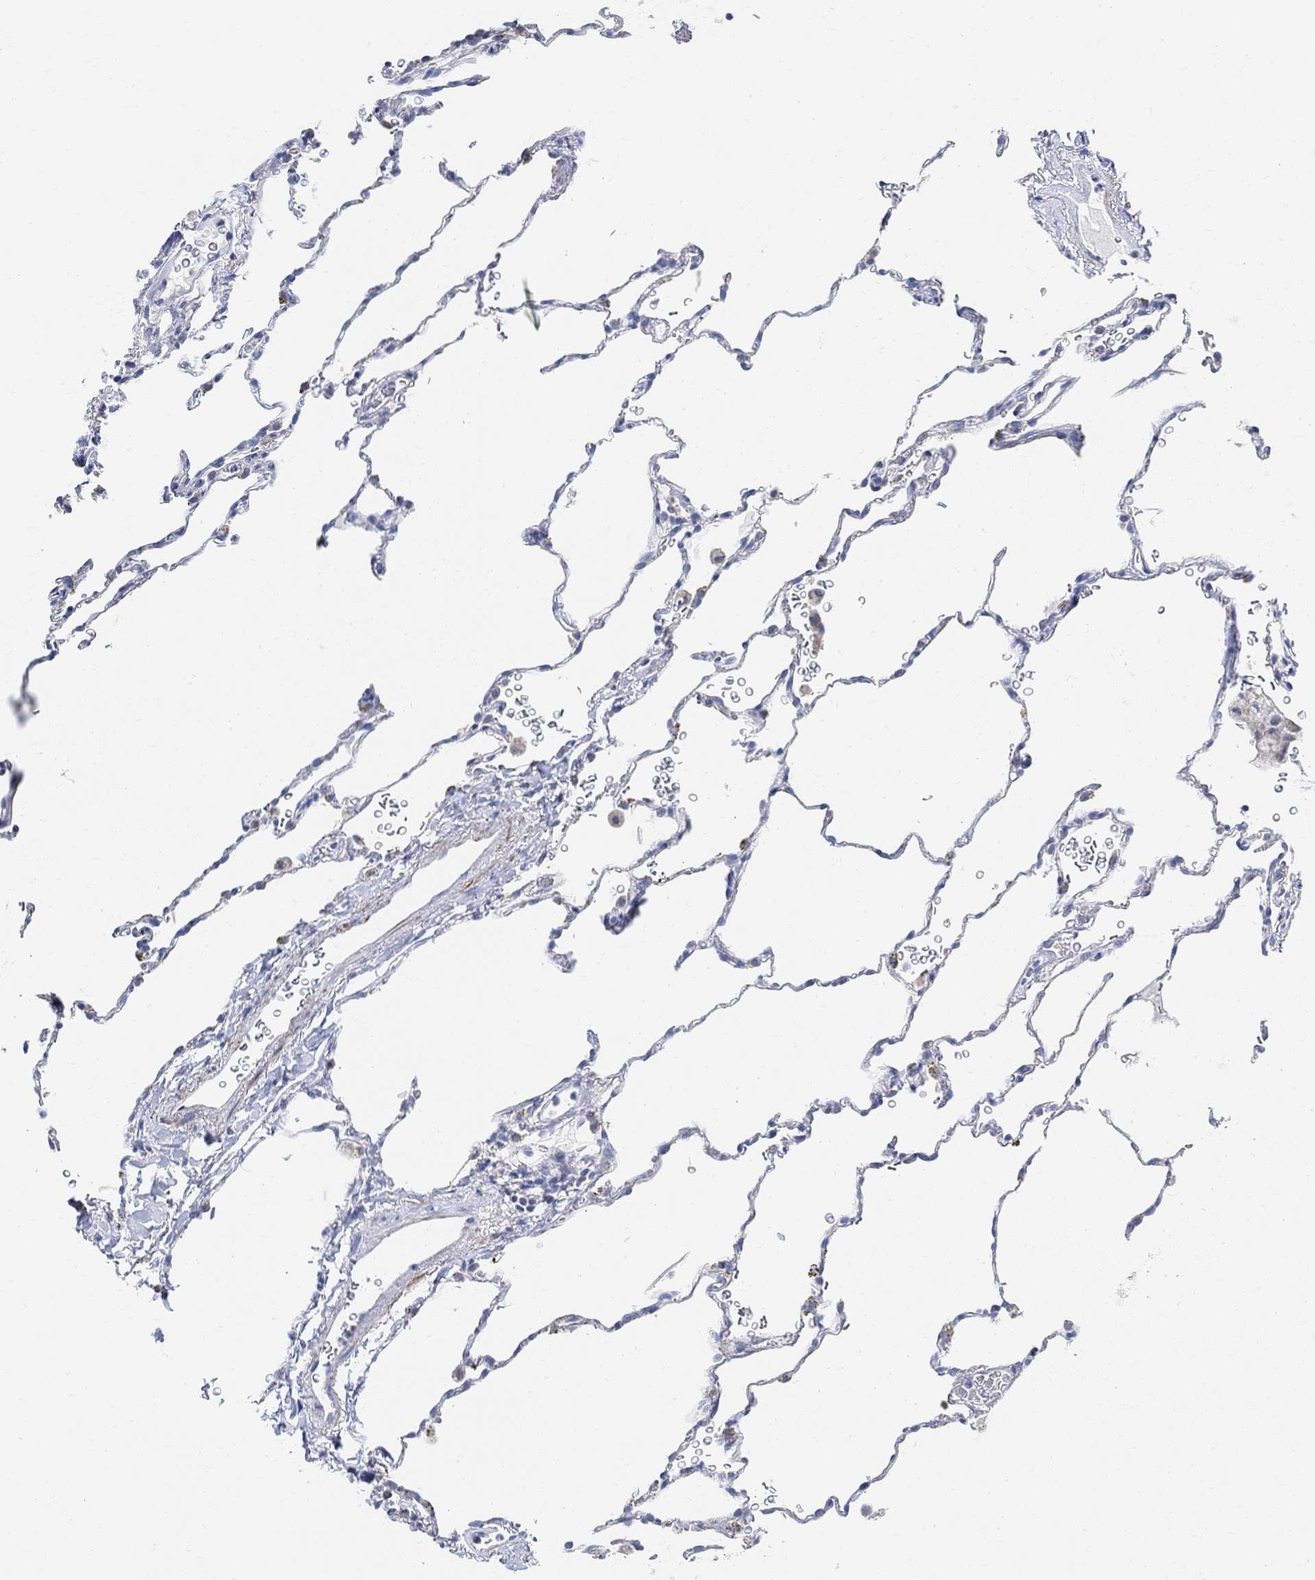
{"staining": {"intensity": "negative", "quantity": "none", "location": "none"}, "tissue": "lung", "cell_type": "Alveolar cells", "image_type": "normal", "snomed": [{"axis": "morphology", "description": "Normal tissue, NOS"}, {"axis": "morphology", "description": "Adenocarcinoma, metastatic, NOS"}, {"axis": "topography", "description": "Lung"}], "caption": "Immunohistochemistry photomicrograph of benign lung: lung stained with DAB shows no significant protein expression in alveolar cells.", "gene": "SYT12", "patient": {"sex": "male", "age": 45}}